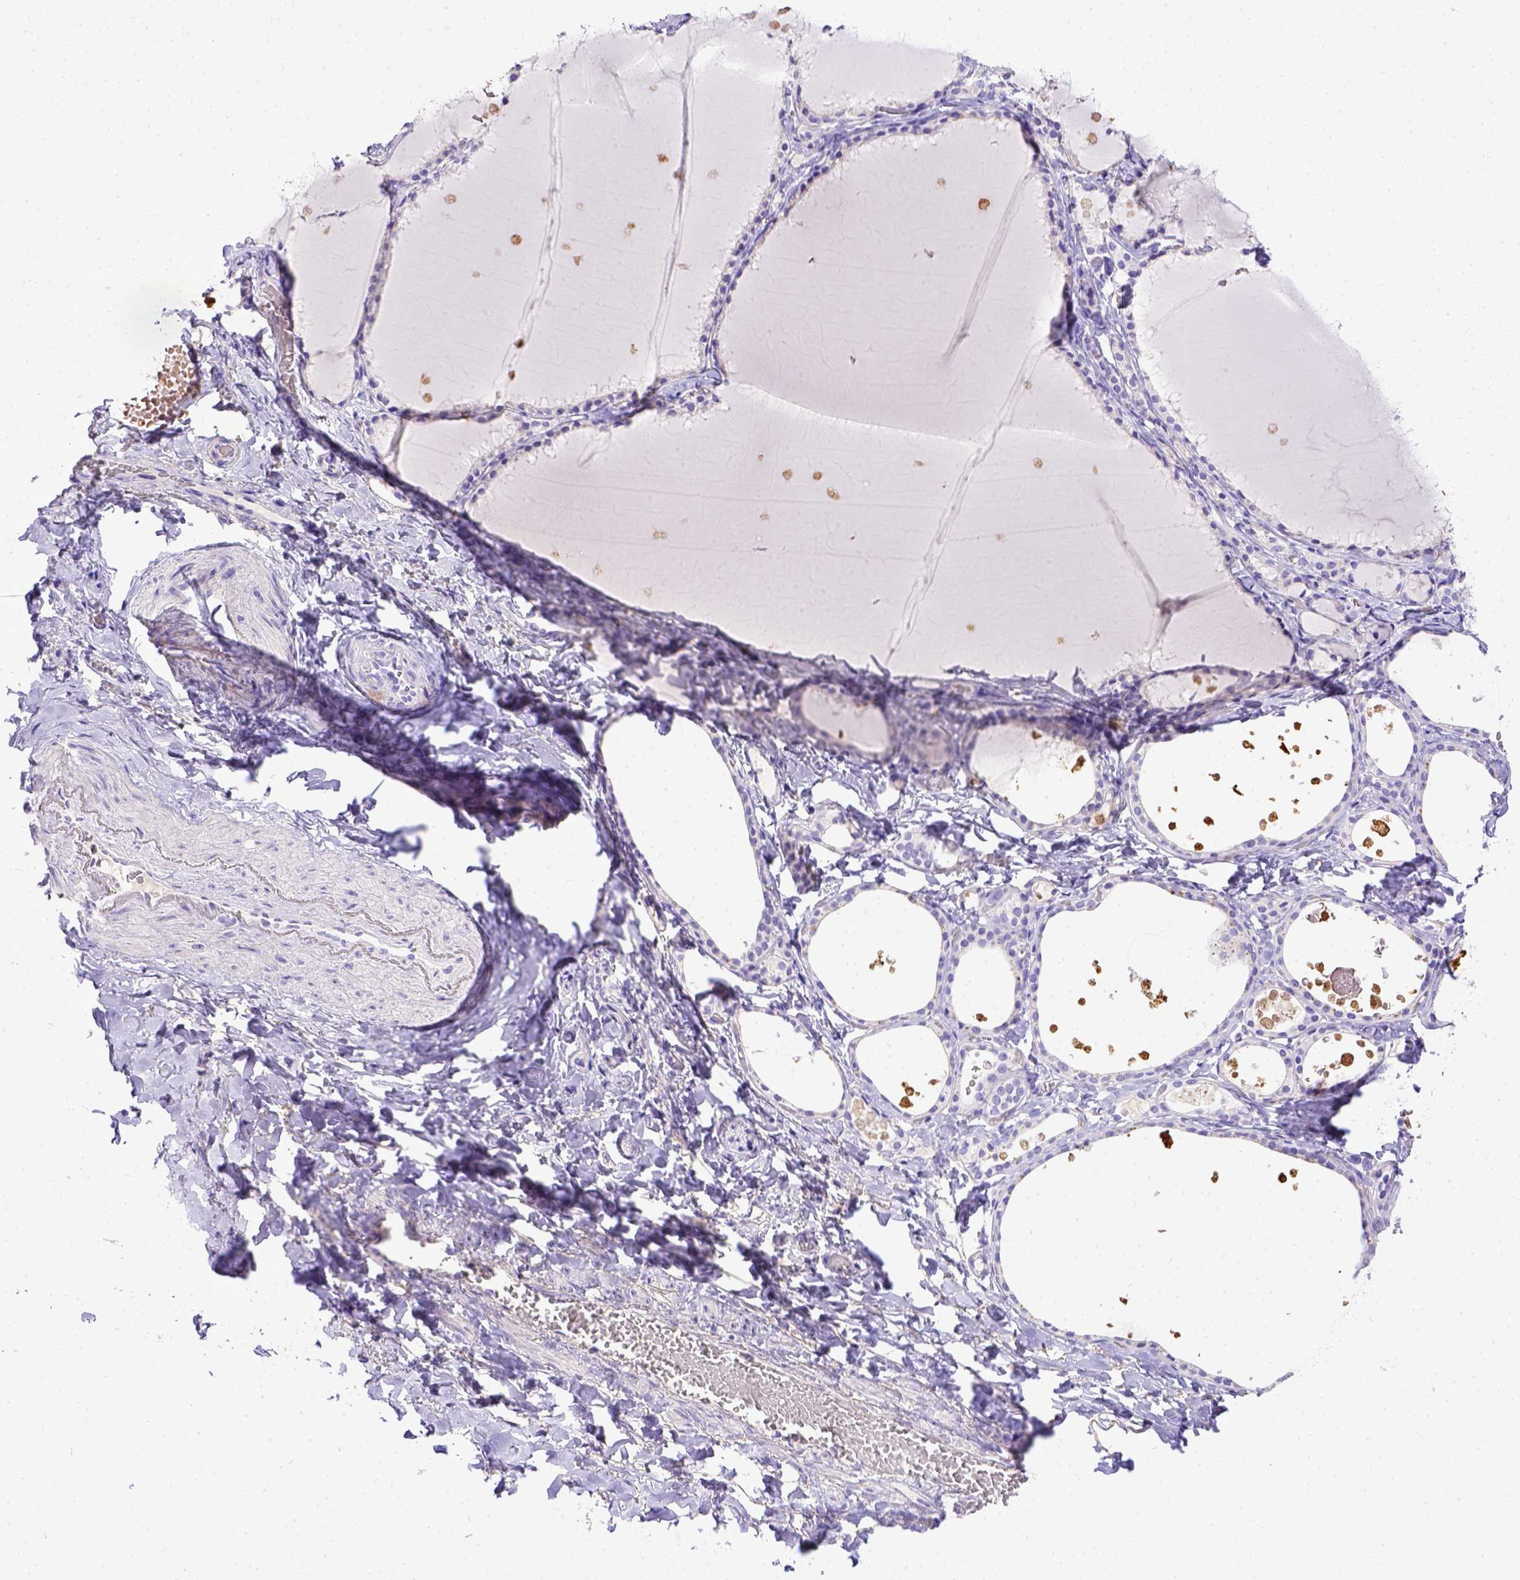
{"staining": {"intensity": "negative", "quantity": "none", "location": "none"}, "tissue": "thyroid gland", "cell_type": "Glandular cells", "image_type": "normal", "snomed": [{"axis": "morphology", "description": "Normal tissue, NOS"}, {"axis": "topography", "description": "Thyroid gland"}], "caption": "A micrograph of human thyroid gland is negative for staining in glandular cells. (DAB (3,3'-diaminobenzidine) immunohistochemistry, high magnification).", "gene": "BTN1A1", "patient": {"sex": "female", "age": 56}}